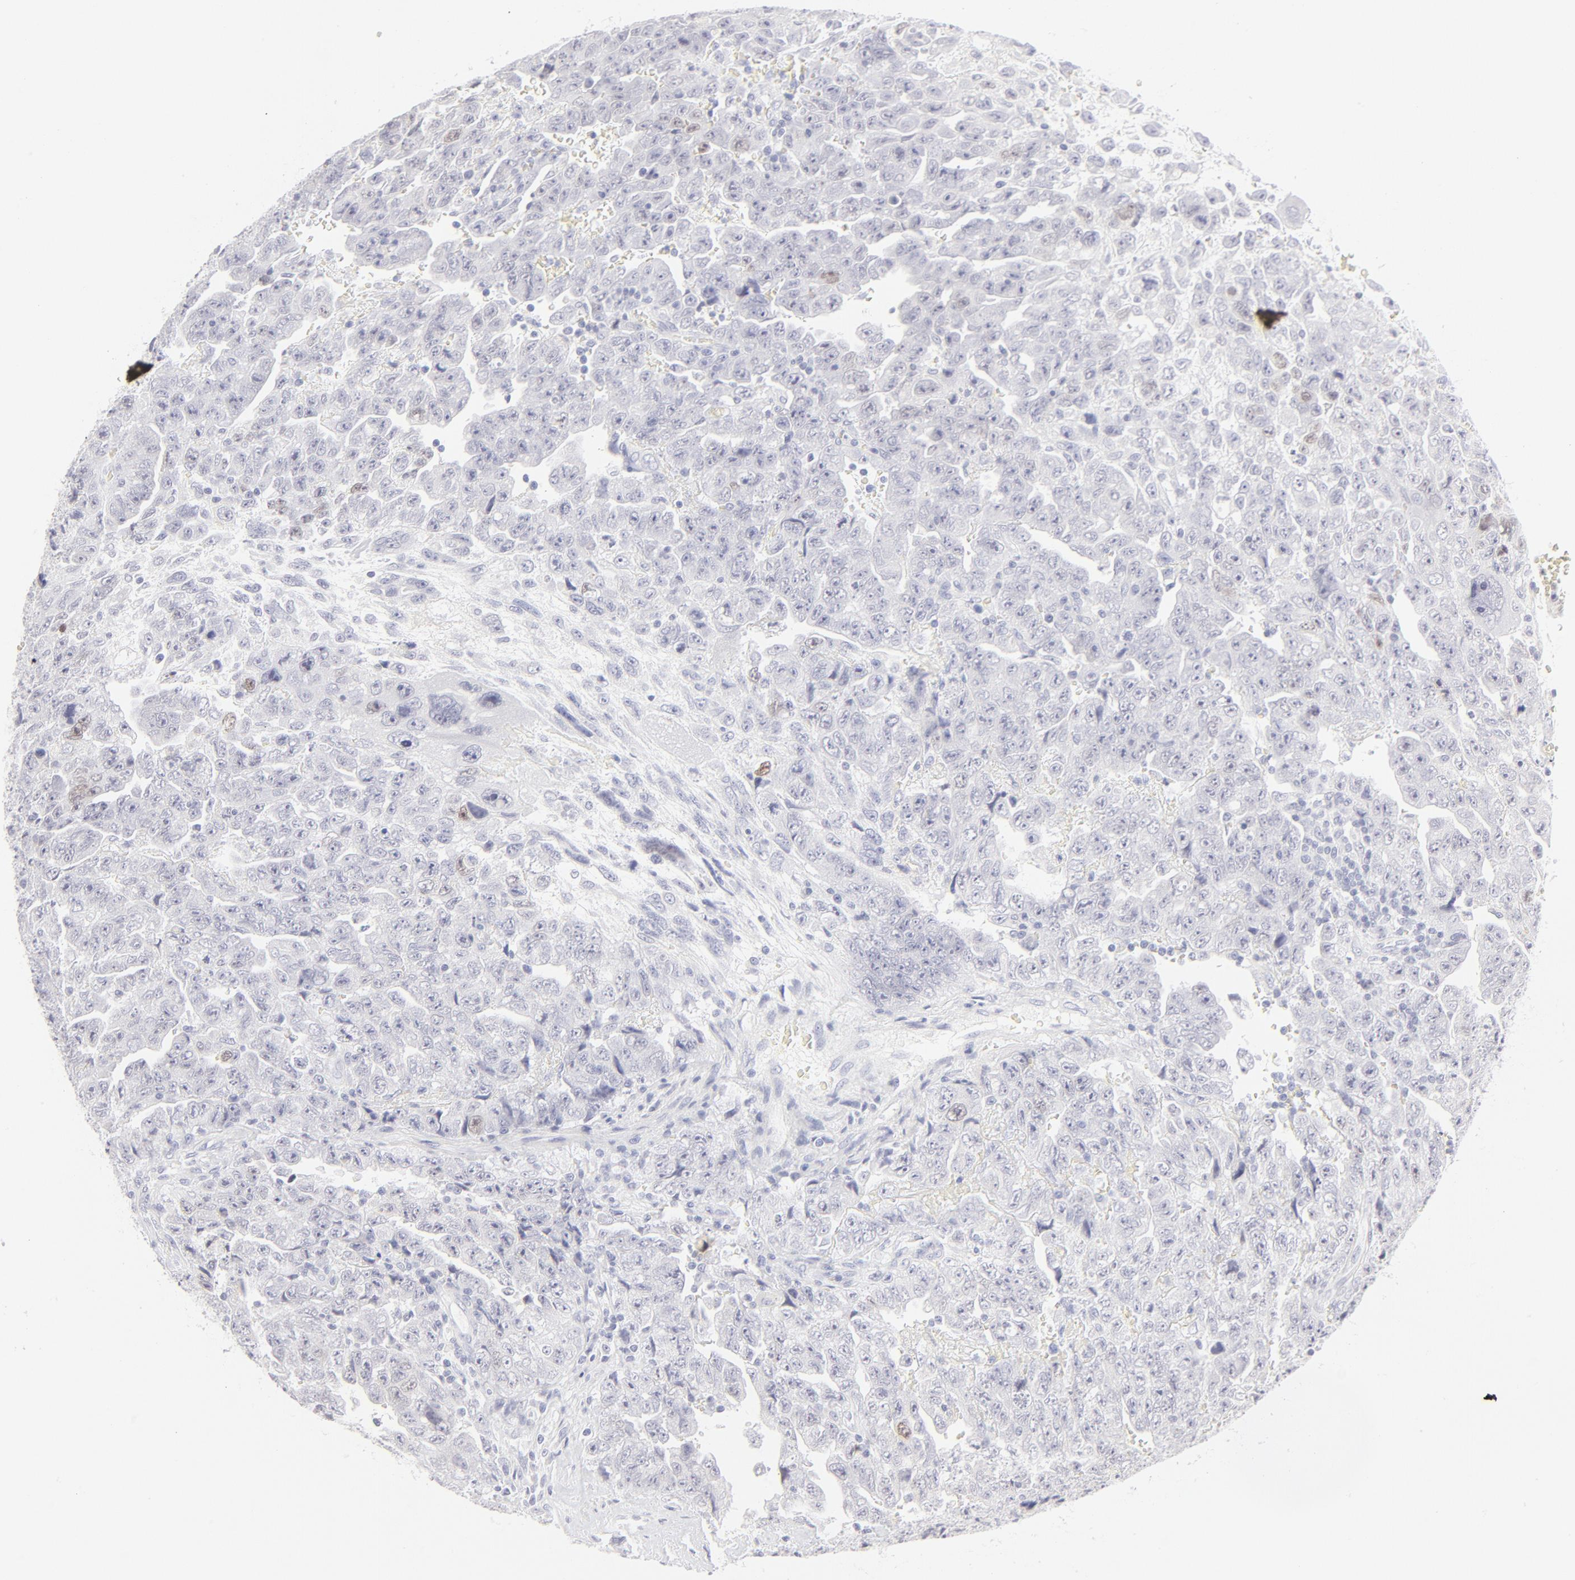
{"staining": {"intensity": "moderate", "quantity": "<25%", "location": "nuclear"}, "tissue": "testis cancer", "cell_type": "Tumor cells", "image_type": "cancer", "snomed": [{"axis": "morphology", "description": "Carcinoma, Embryonal, NOS"}, {"axis": "topography", "description": "Testis"}], "caption": "Embryonal carcinoma (testis) stained with a brown dye shows moderate nuclear positive staining in approximately <25% of tumor cells.", "gene": "ELF3", "patient": {"sex": "male", "age": 28}}